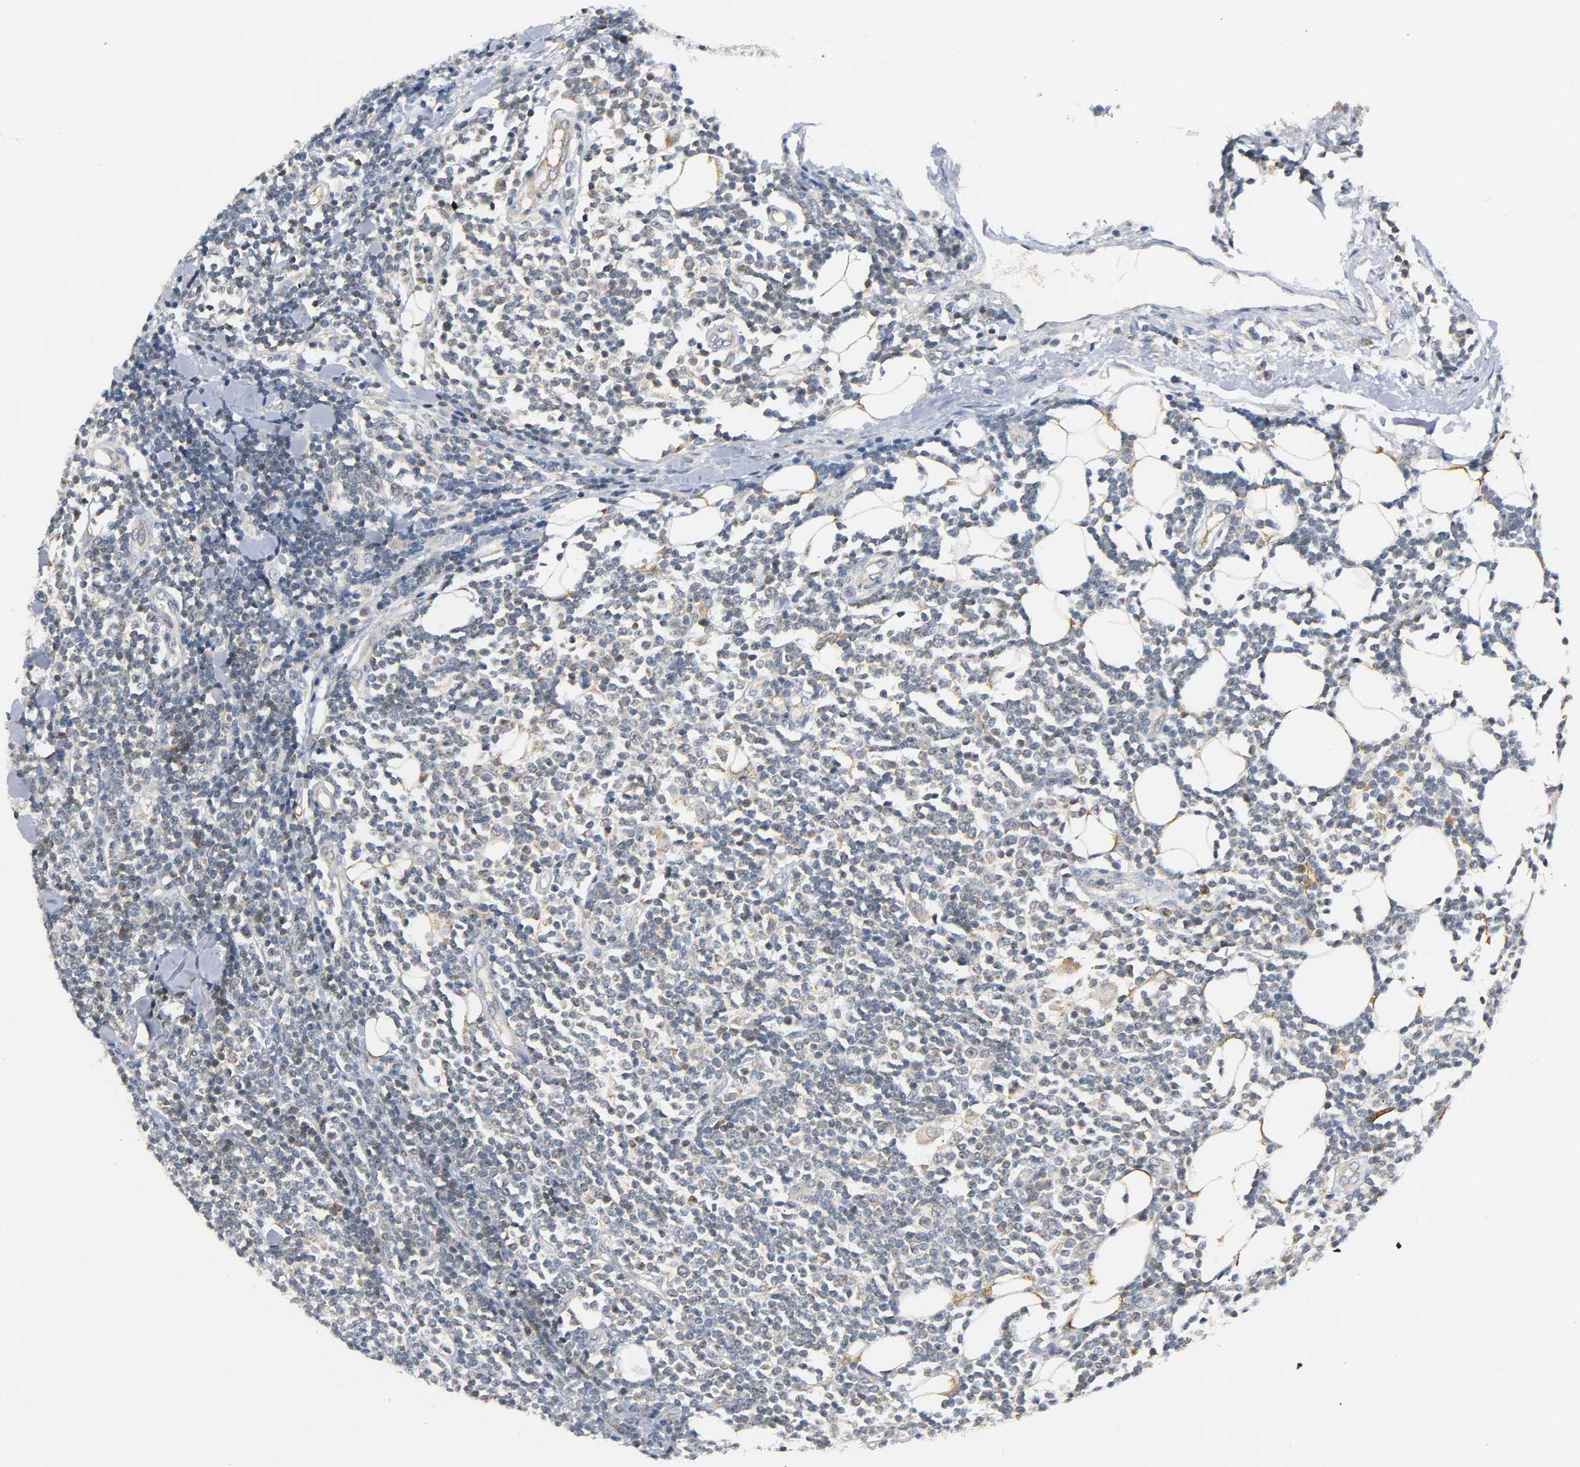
{"staining": {"intensity": "negative", "quantity": "none", "location": "none"}, "tissue": "lymphoma", "cell_type": "Tumor cells", "image_type": "cancer", "snomed": [{"axis": "morphology", "description": "Malignant lymphoma, non-Hodgkin's type, Low grade"}, {"axis": "topography", "description": "Soft tissue"}], "caption": "An IHC micrograph of lymphoma is shown. There is no staining in tumor cells of lymphoma.", "gene": "NRP1", "patient": {"sex": "male", "age": 92}}